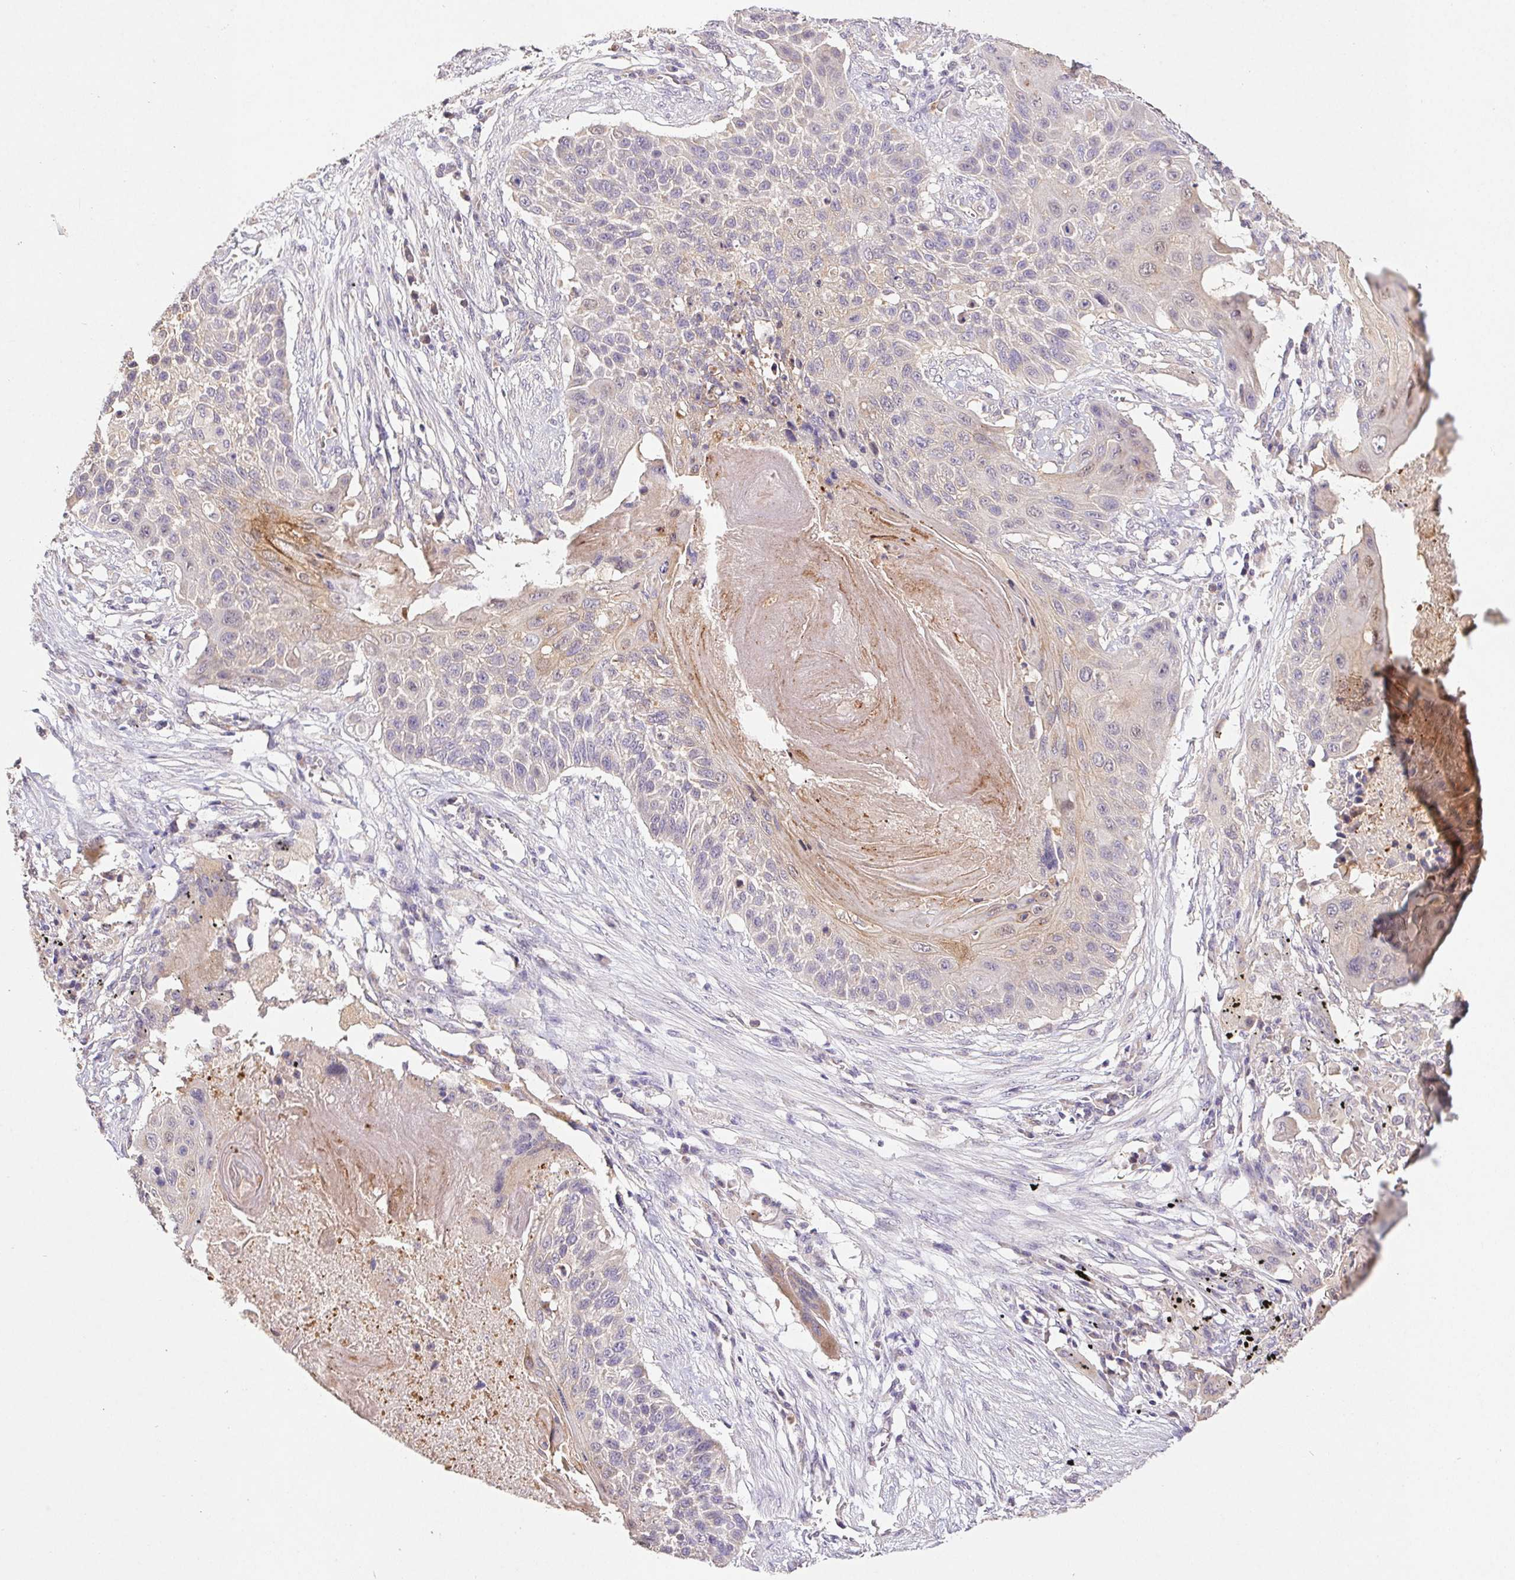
{"staining": {"intensity": "negative", "quantity": "none", "location": "none"}, "tissue": "lung cancer", "cell_type": "Tumor cells", "image_type": "cancer", "snomed": [{"axis": "morphology", "description": "Squamous cell carcinoma, NOS"}, {"axis": "topography", "description": "Lung"}], "caption": "Immunohistochemistry of human lung squamous cell carcinoma shows no positivity in tumor cells.", "gene": "RAB11A", "patient": {"sex": "male", "age": 78}}